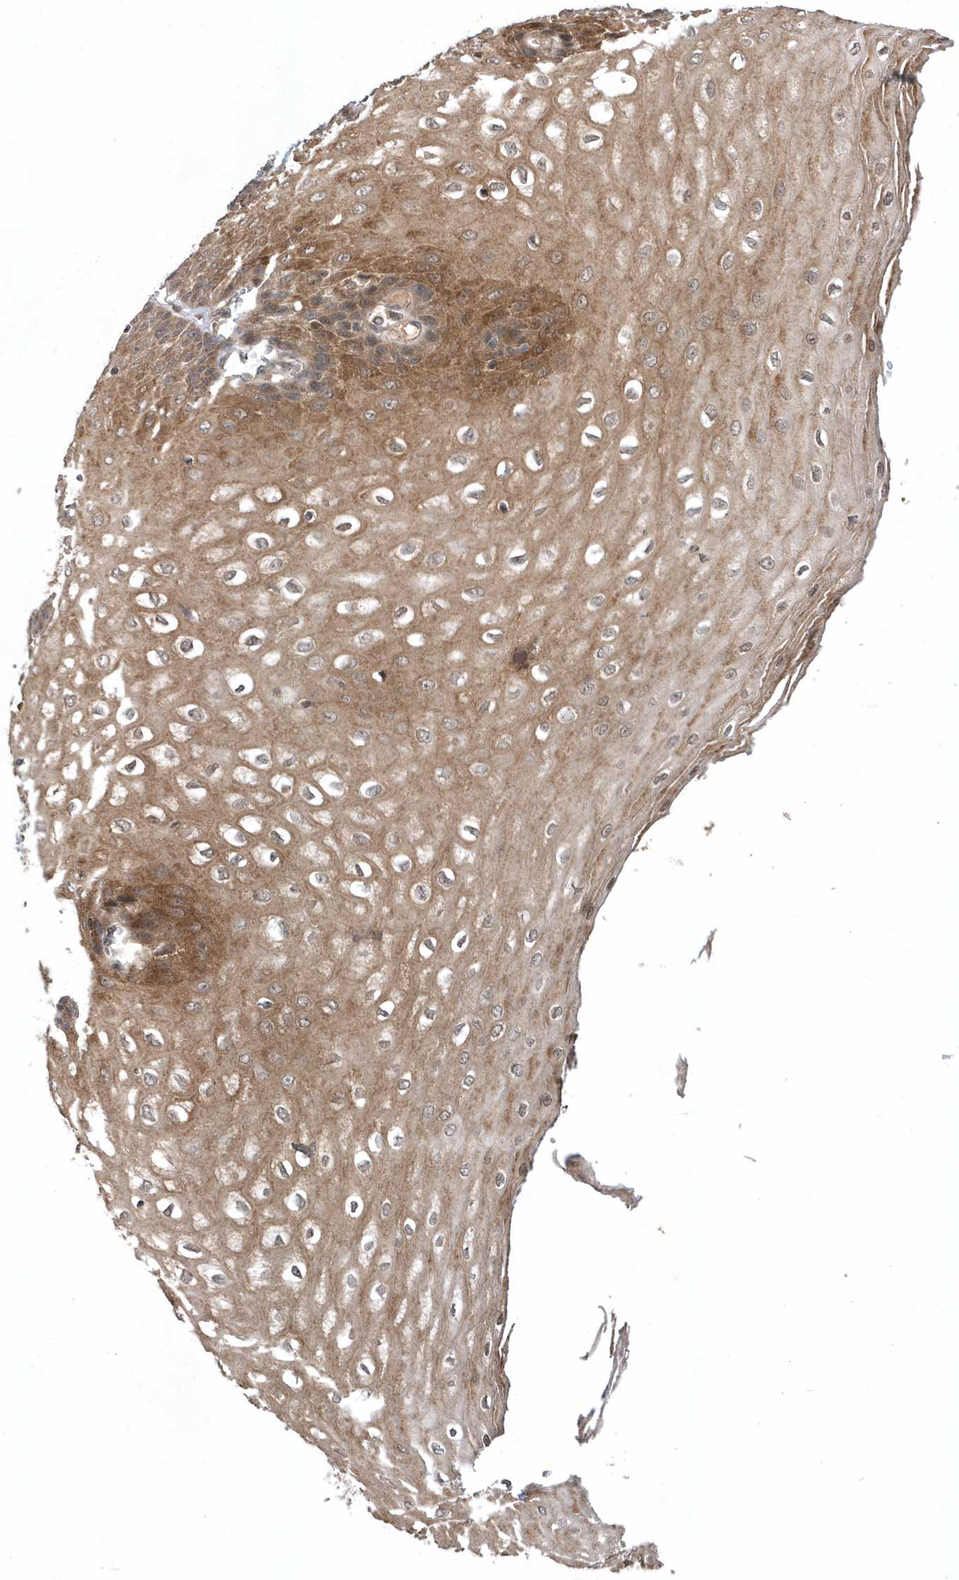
{"staining": {"intensity": "strong", "quantity": ">75%", "location": "cytoplasmic/membranous"}, "tissue": "esophagus", "cell_type": "Squamous epithelial cells", "image_type": "normal", "snomed": [{"axis": "morphology", "description": "Normal tissue, NOS"}, {"axis": "topography", "description": "Esophagus"}], "caption": "Immunohistochemical staining of unremarkable human esophagus demonstrates high levels of strong cytoplasmic/membranous staining in approximately >75% of squamous epithelial cells.", "gene": "HMGCS1", "patient": {"sex": "male", "age": 60}}